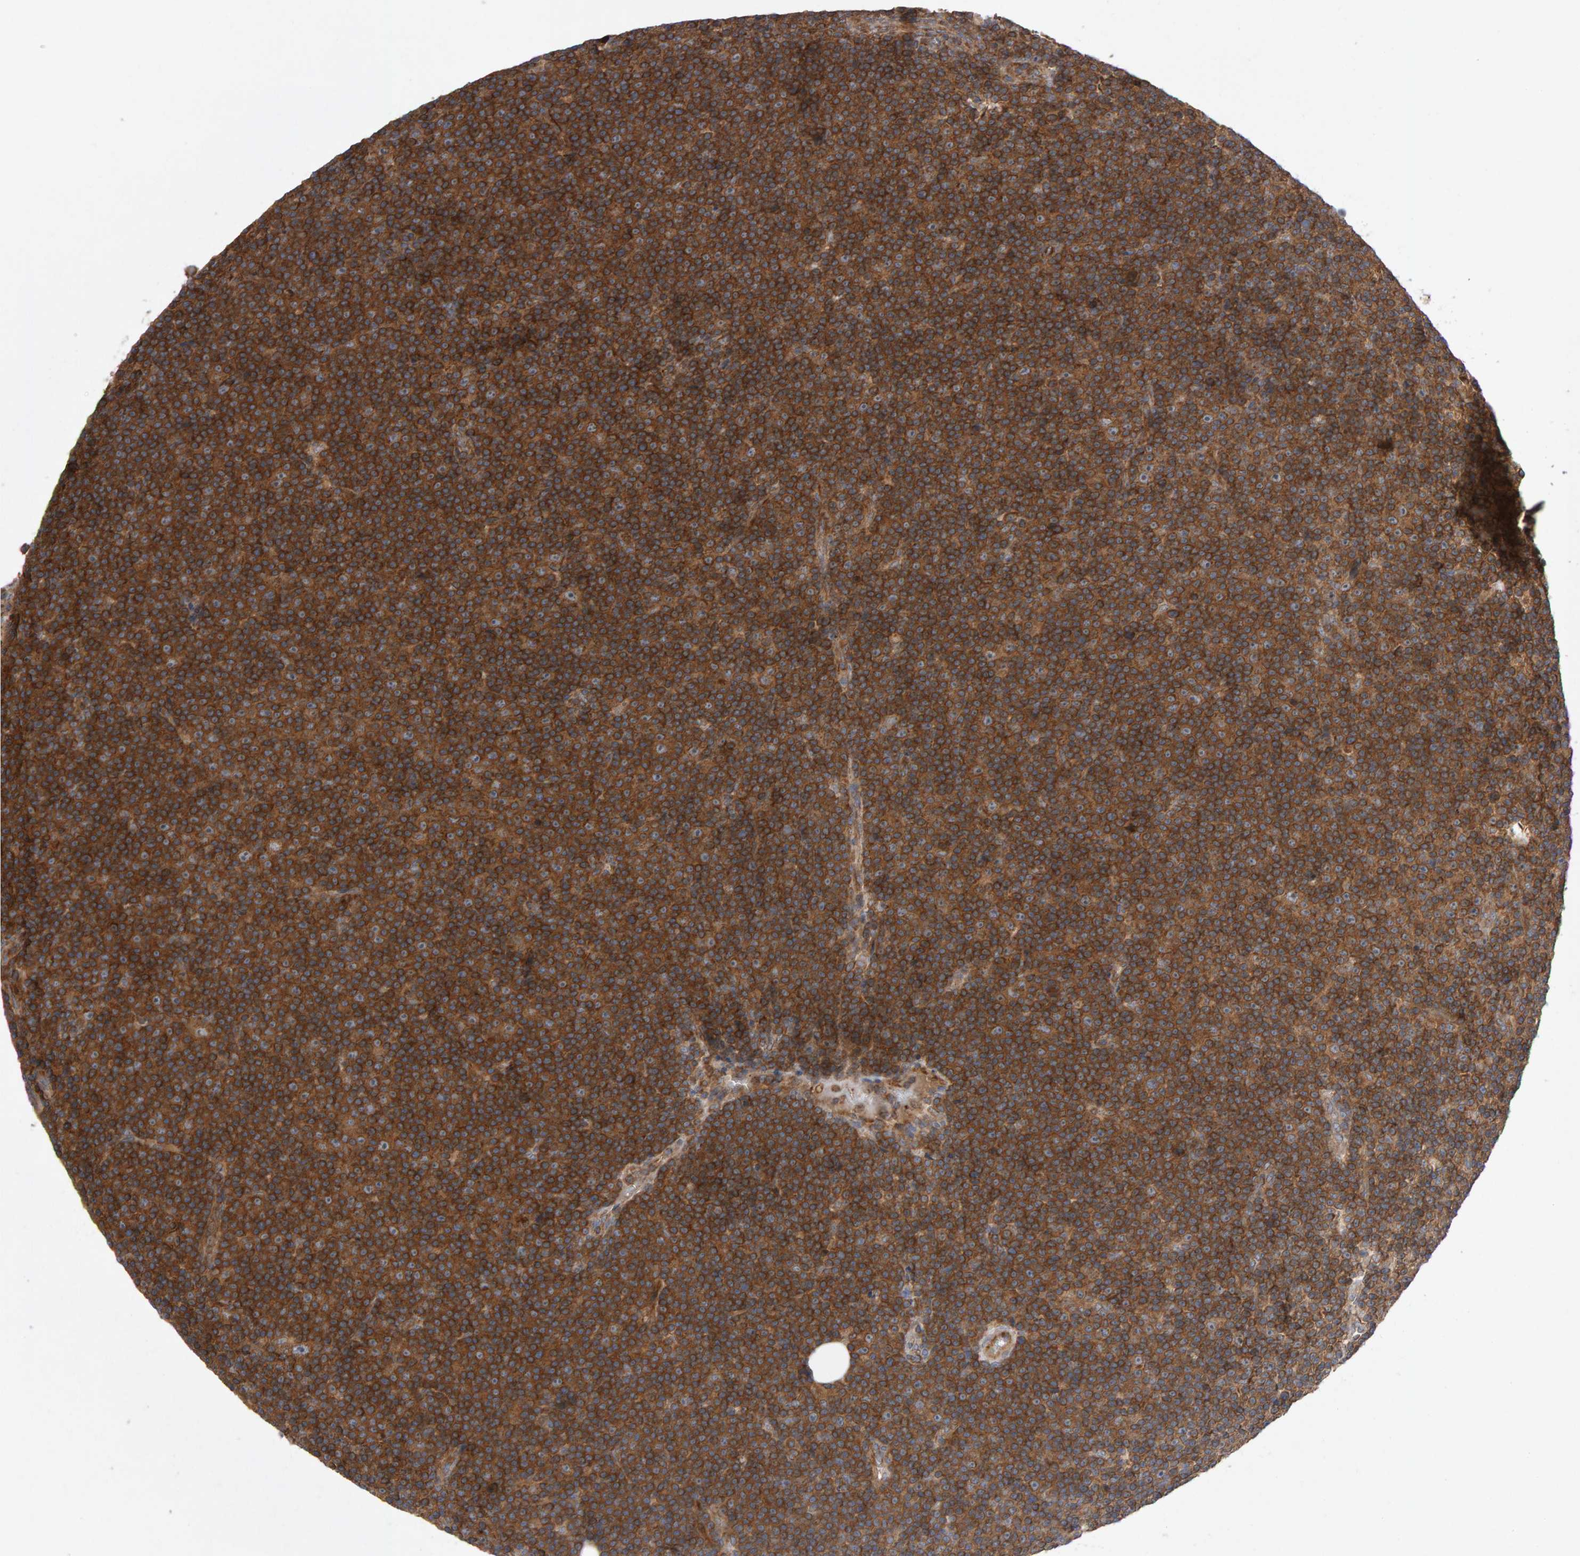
{"staining": {"intensity": "moderate", "quantity": ">75%", "location": "cytoplasmic/membranous"}, "tissue": "lymphoma", "cell_type": "Tumor cells", "image_type": "cancer", "snomed": [{"axis": "morphology", "description": "Malignant lymphoma, non-Hodgkin's type, Low grade"}, {"axis": "topography", "description": "Lymph node"}], "caption": "Immunohistochemical staining of human lymphoma reveals medium levels of moderate cytoplasmic/membranous protein positivity in approximately >75% of tumor cells.", "gene": "PGS1", "patient": {"sex": "female", "age": 67}}